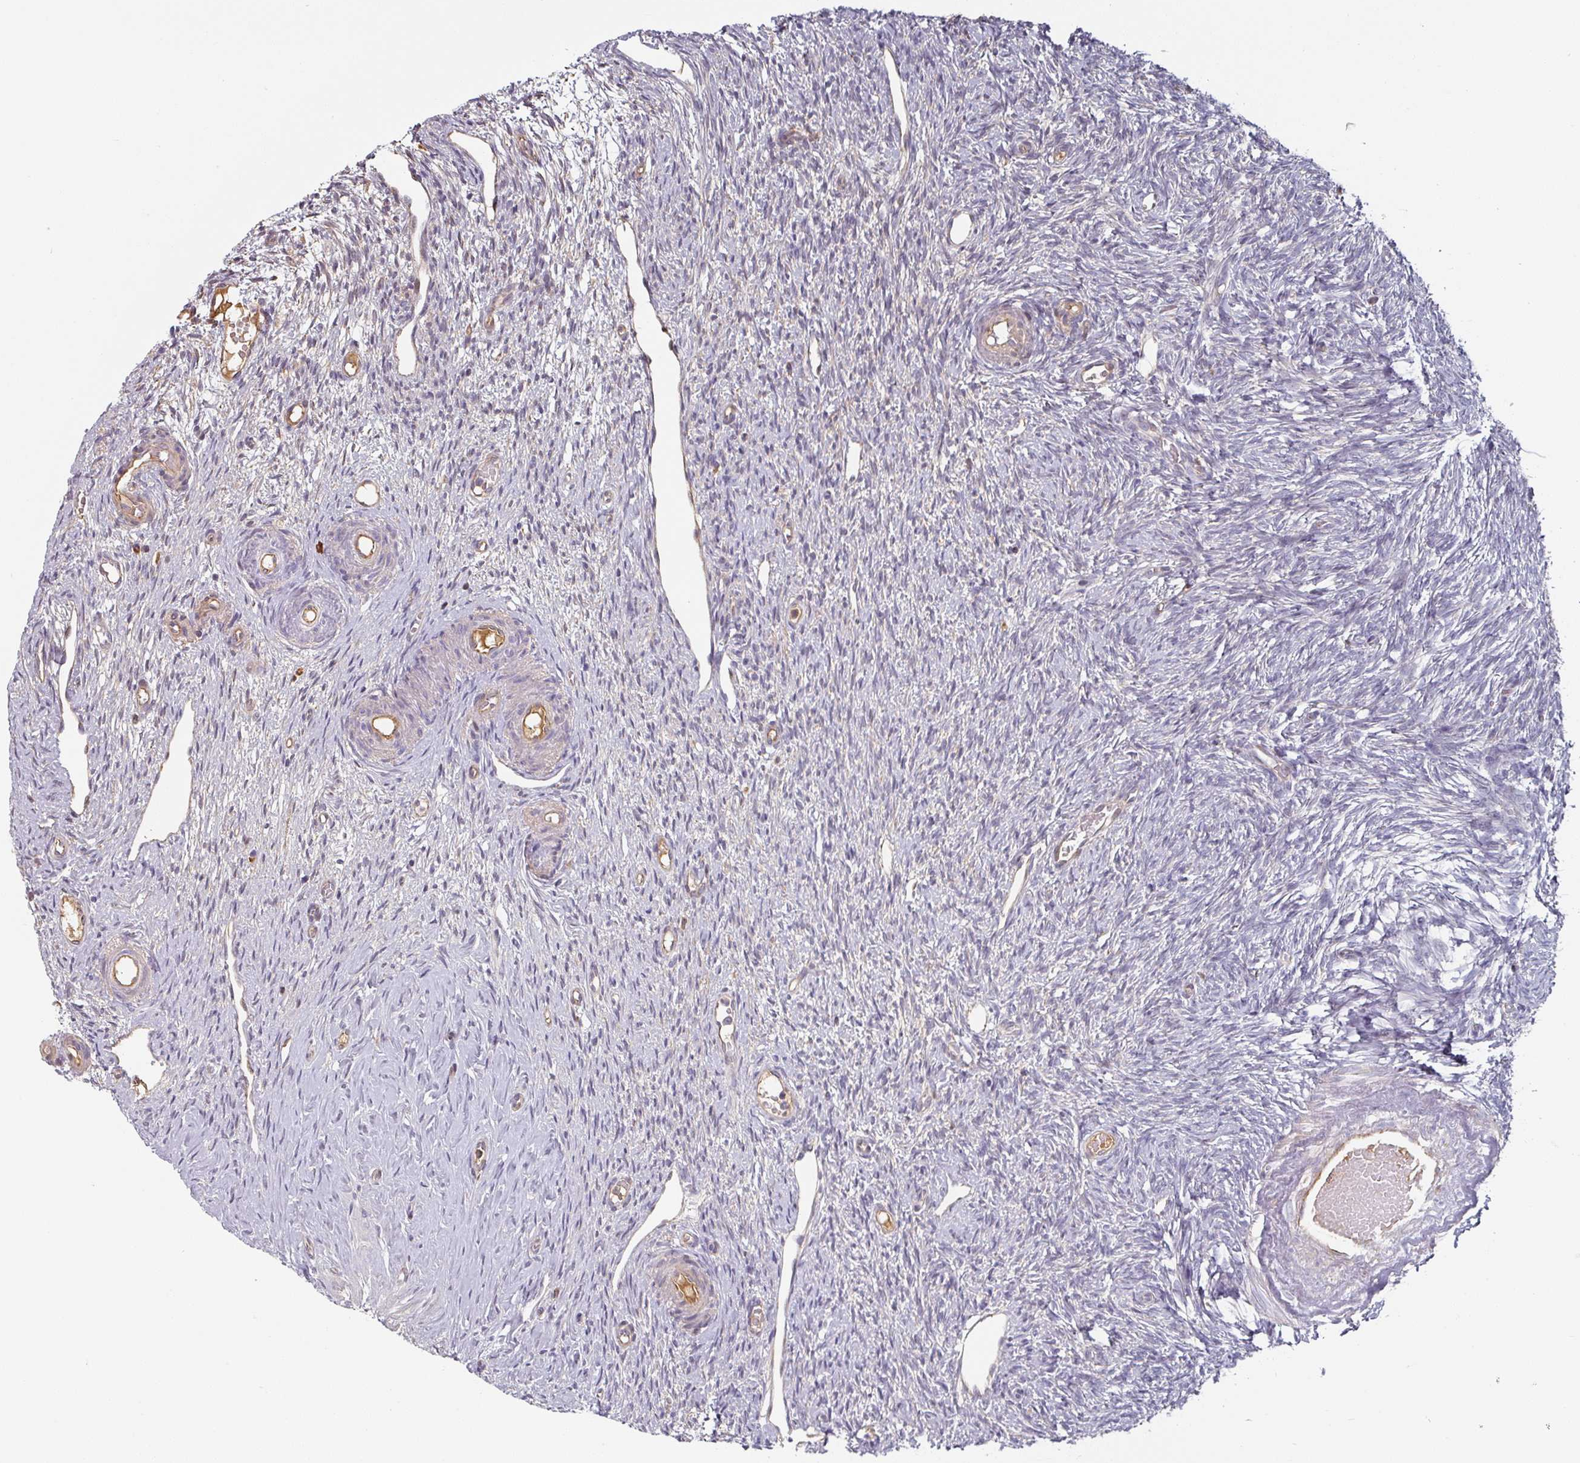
{"staining": {"intensity": "weak", "quantity": ">75%", "location": "cytoplasmic/membranous"}, "tissue": "ovary", "cell_type": "Follicle cells", "image_type": "normal", "snomed": [{"axis": "morphology", "description": "Normal tissue, NOS"}, {"axis": "topography", "description": "Ovary"}], "caption": "Immunohistochemistry (IHC) staining of unremarkable ovary, which displays low levels of weak cytoplasmic/membranous expression in approximately >75% of follicle cells indicating weak cytoplasmic/membranous protein expression. The staining was performed using DAB (3,3'-diaminobenzidine) (brown) for protein detection and nuclei were counterstained in hematoxylin (blue).", "gene": "CEP78", "patient": {"sex": "female", "age": 51}}